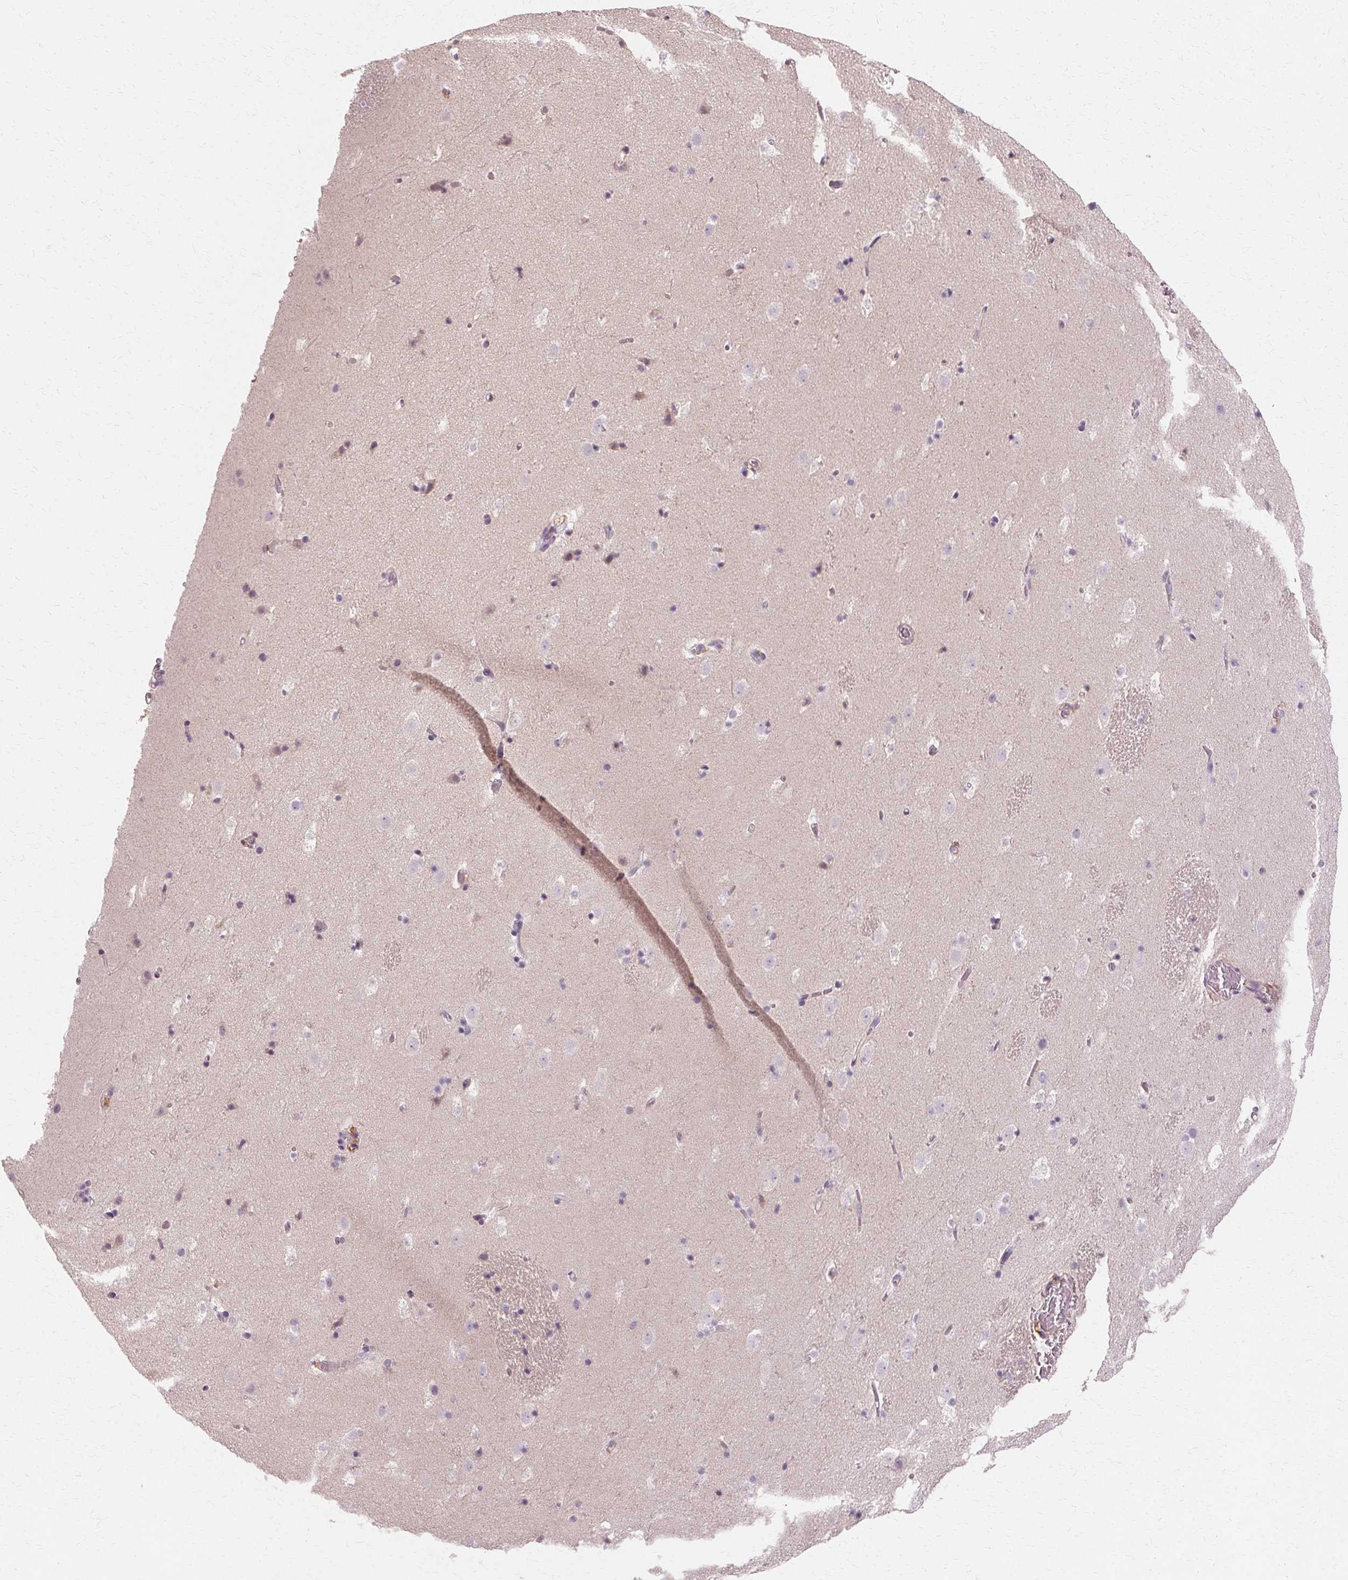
{"staining": {"intensity": "negative", "quantity": "none", "location": "none"}, "tissue": "caudate", "cell_type": "Glial cells", "image_type": "normal", "snomed": [{"axis": "morphology", "description": "Normal tissue, NOS"}, {"axis": "topography", "description": "Lateral ventricle wall"}], "caption": "Glial cells show no significant protein positivity in benign caudate. (DAB IHC visualized using brightfield microscopy, high magnification).", "gene": "IFNGR1", "patient": {"sex": "male", "age": 37}}